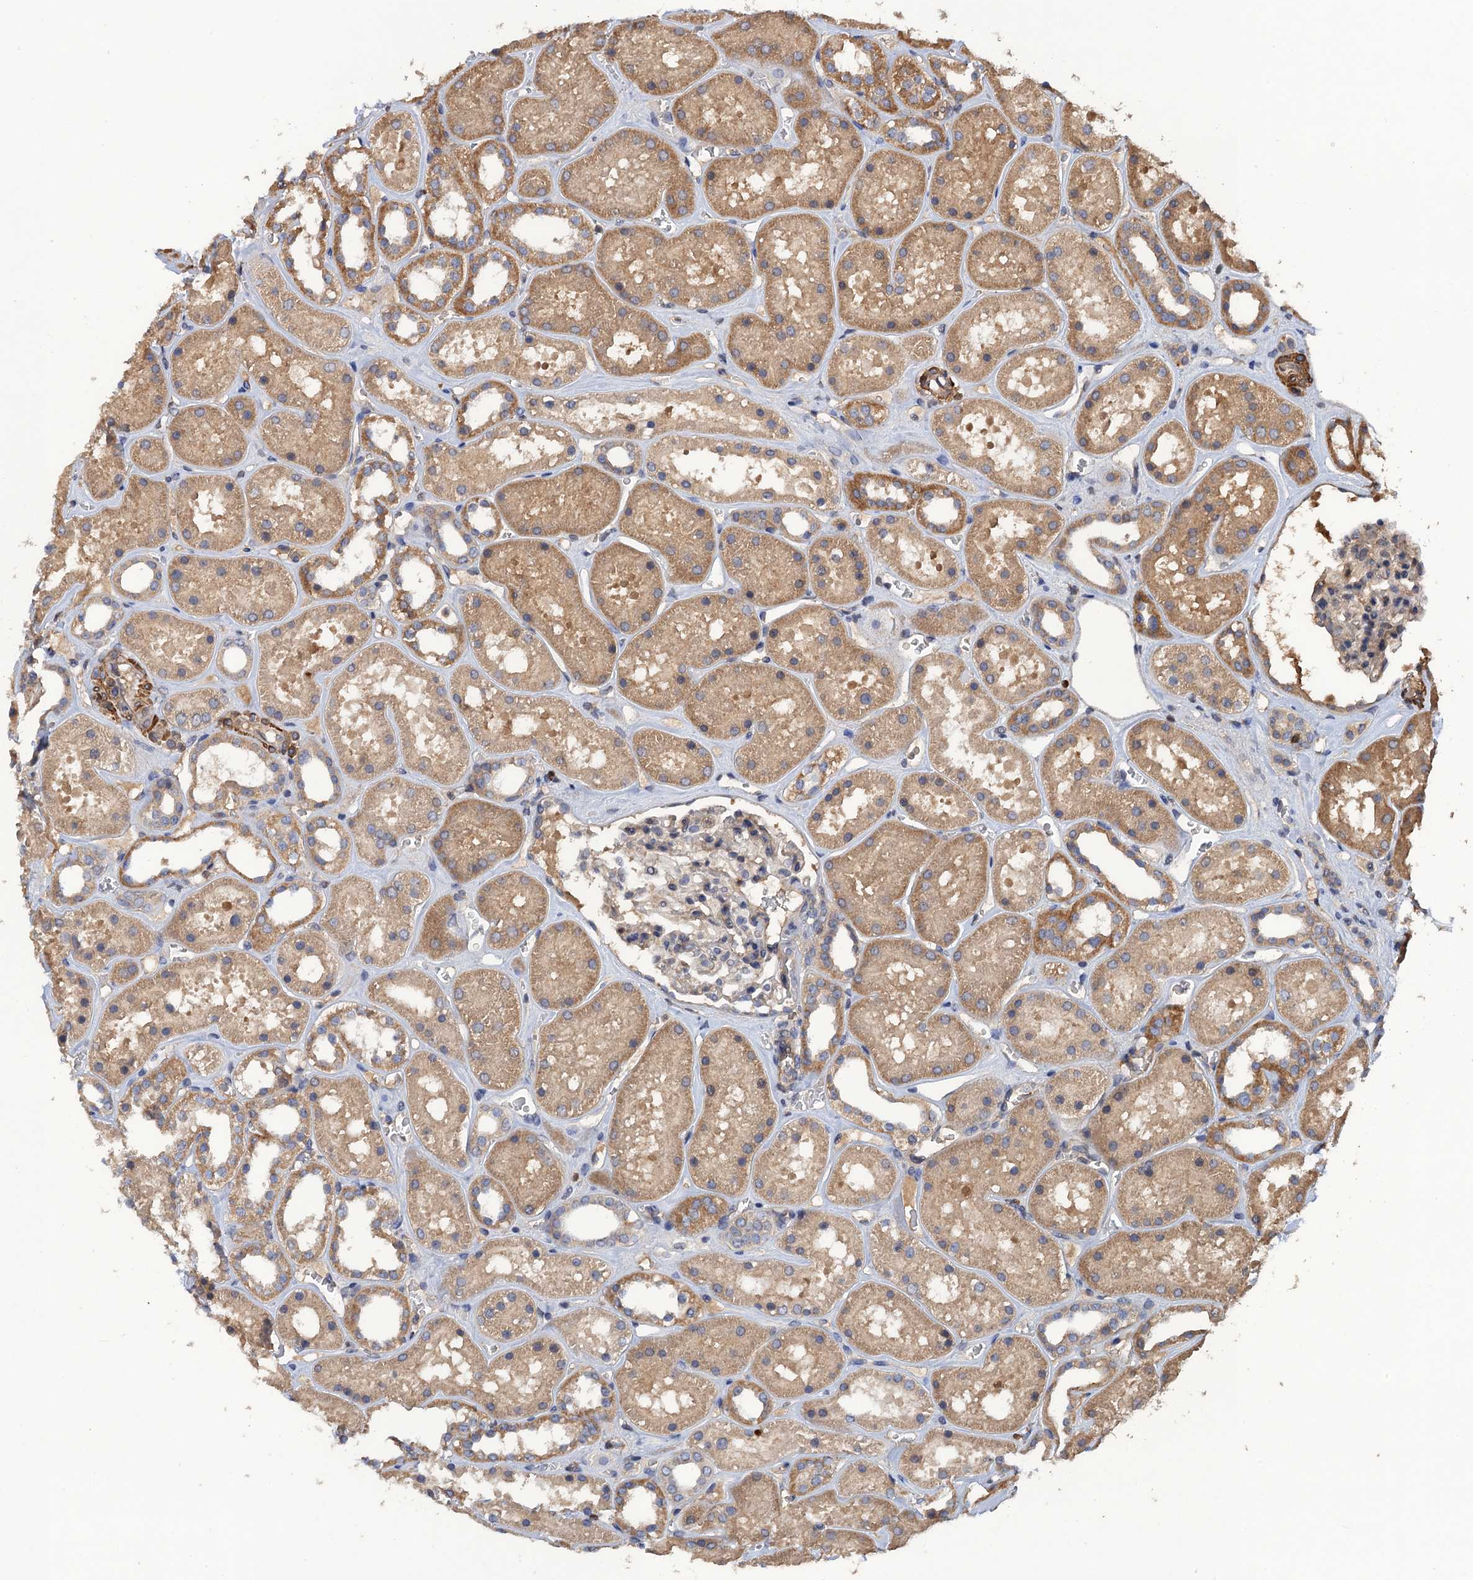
{"staining": {"intensity": "weak", "quantity": "<25%", "location": "cytoplasmic/membranous"}, "tissue": "kidney", "cell_type": "Cells in glomeruli", "image_type": "normal", "snomed": [{"axis": "morphology", "description": "Normal tissue, NOS"}, {"axis": "topography", "description": "Kidney"}], "caption": "IHC of benign kidney reveals no expression in cells in glomeruli.", "gene": "DGKA", "patient": {"sex": "female", "age": 41}}